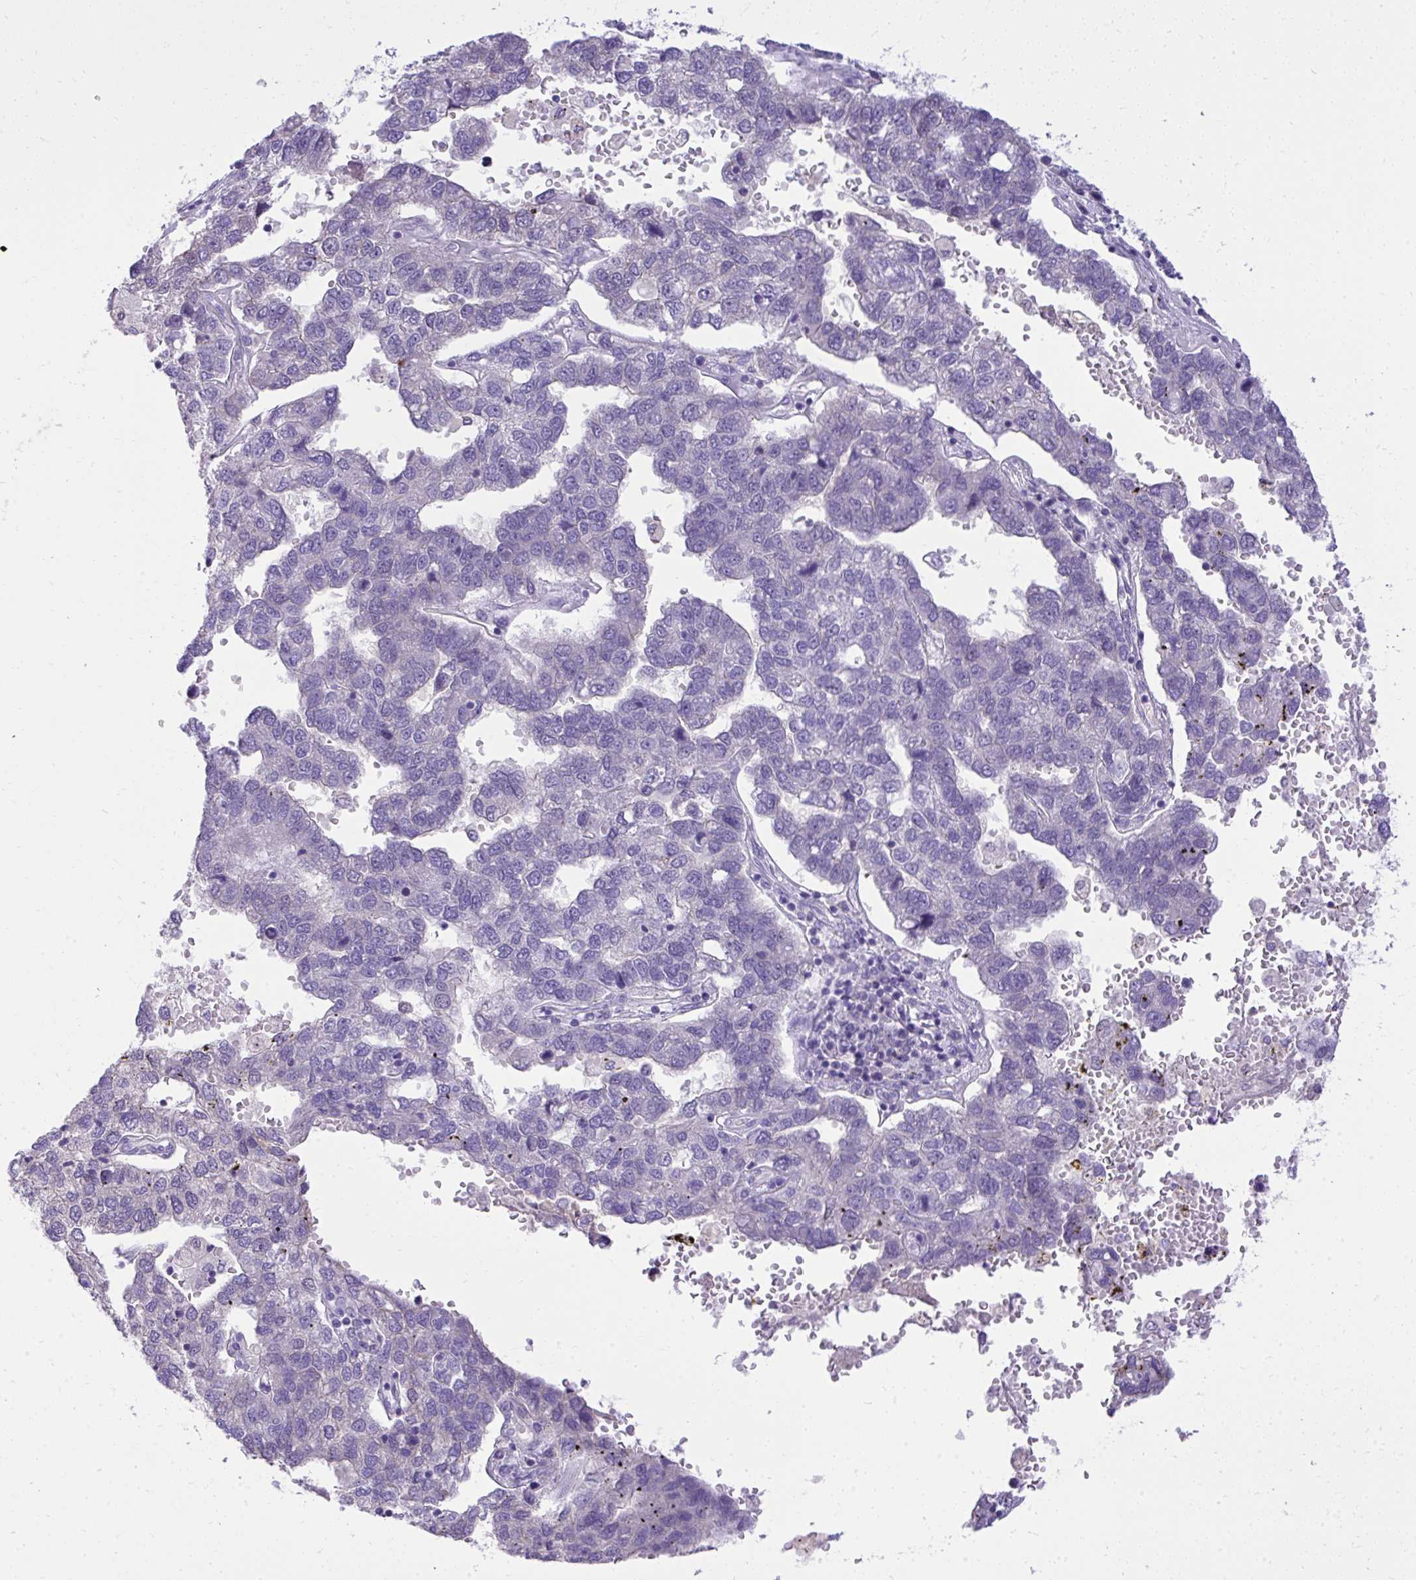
{"staining": {"intensity": "negative", "quantity": "none", "location": "none"}, "tissue": "pancreatic cancer", "cell_type": "Tumor cells", "image_type": "cancer", "snomed": [{"axis": "morphology", "description": "Adenocarcinoma, NOS"}, {"axis": "topography", "description": "Pancreas"}], "caption": "DAB (3,3'-diaminobenzidine) immunohistochemical staining of human pancreatic cancer (adenocarcinoma) demonstrates no significant staining in tumor cells.", "gene": "ST6GALNAC3", "patient": {"sex": "female", "age": 61}}